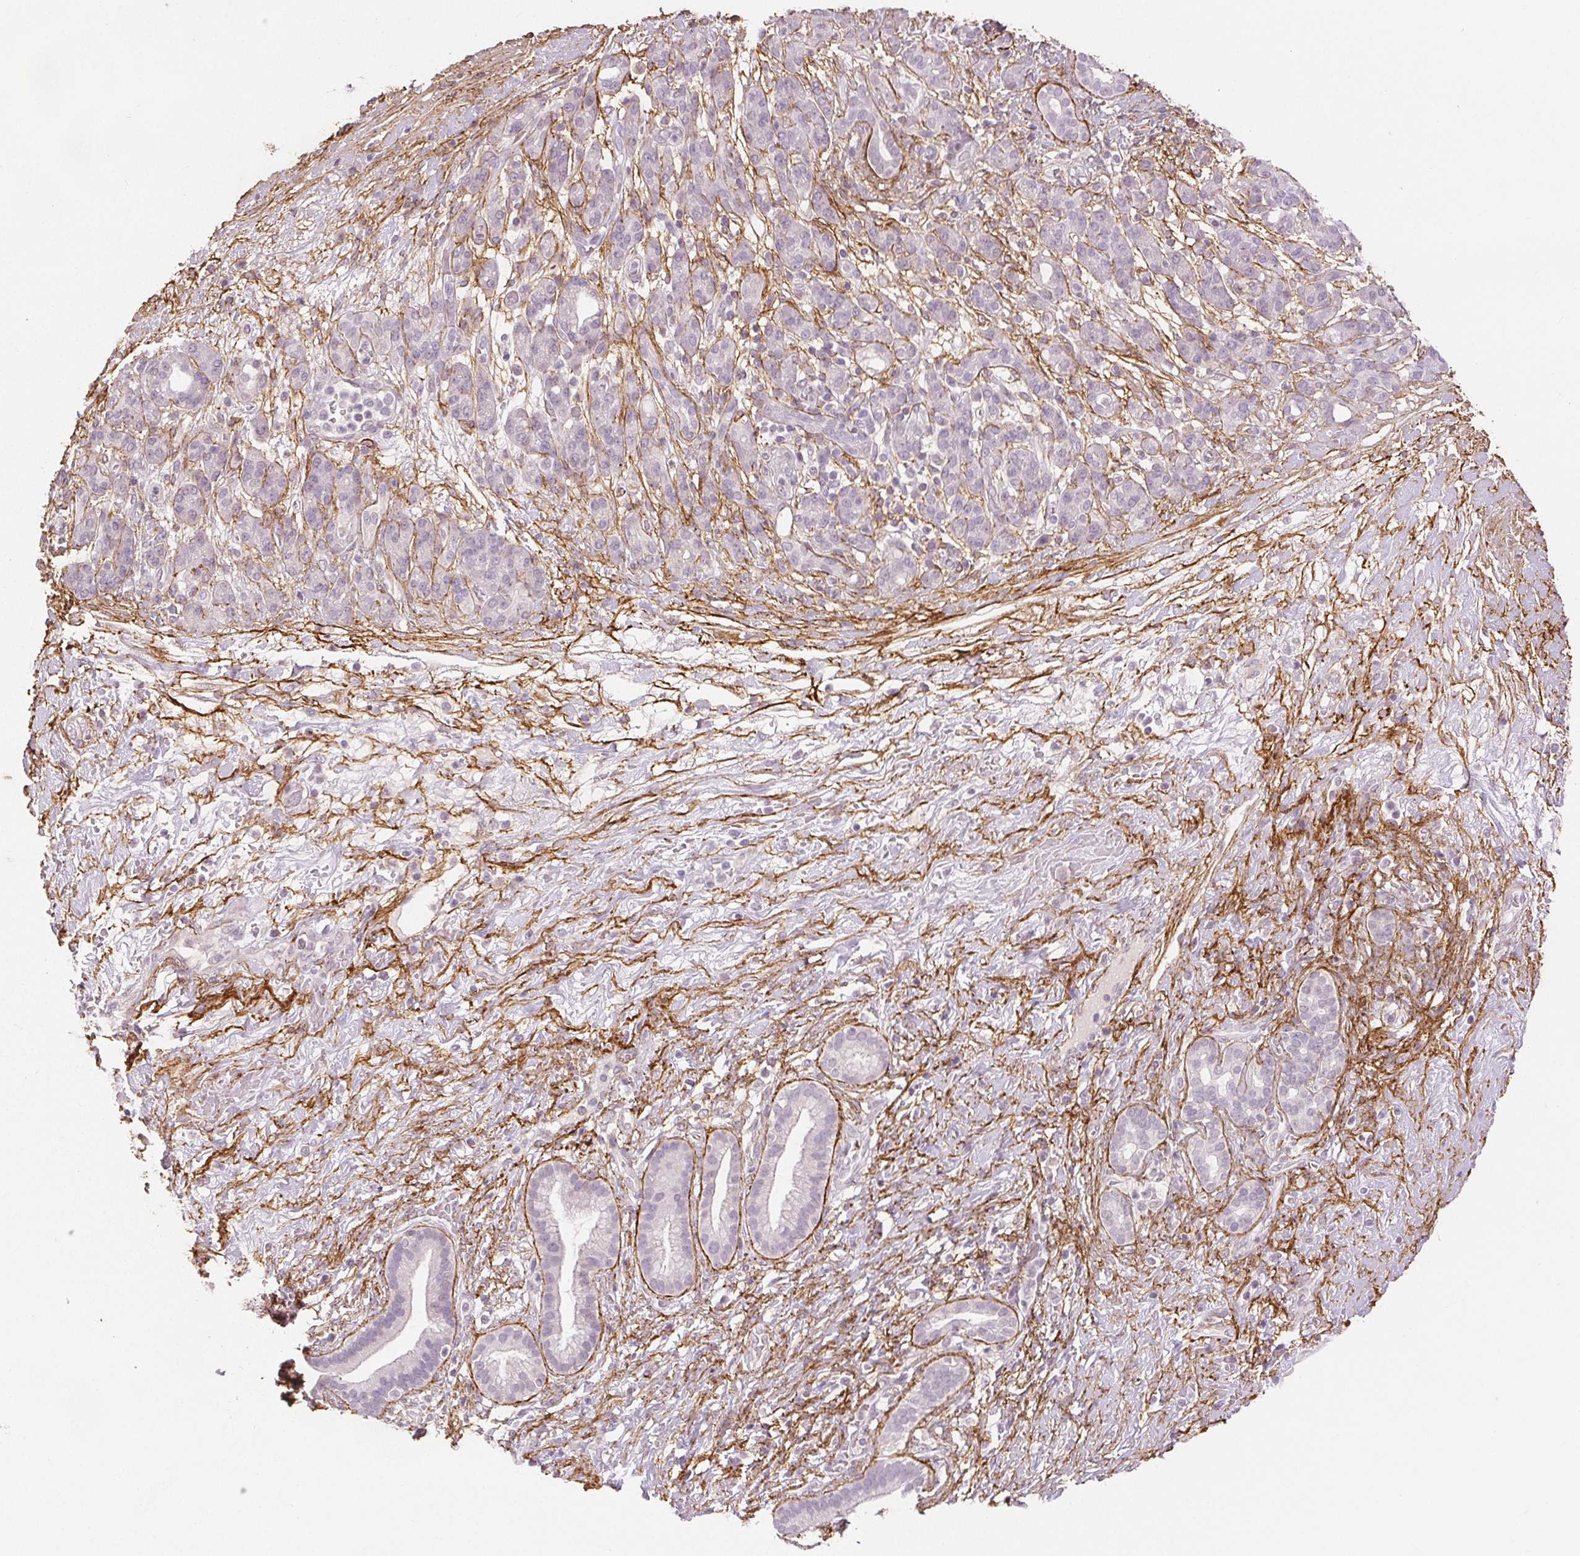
{"staining": {"intensity": "negative", "quantity": "none", "location": "none"}, "tissue": "pancreatic cancer", "cell_type": "Tumor cells", "image_type": "cancer", "snomed": [{"axis": "morphology", "description": "Adenocarcinoma, NOS"}, {"axis": "topography", "description": "Pancreas"}], "caption": "The histopathology image demonstrates no significant staining in tumor cells of pancreatic adenocarcinoma.", "gene": "FBN1", "patient": {"sex": "male", "age": 44}}